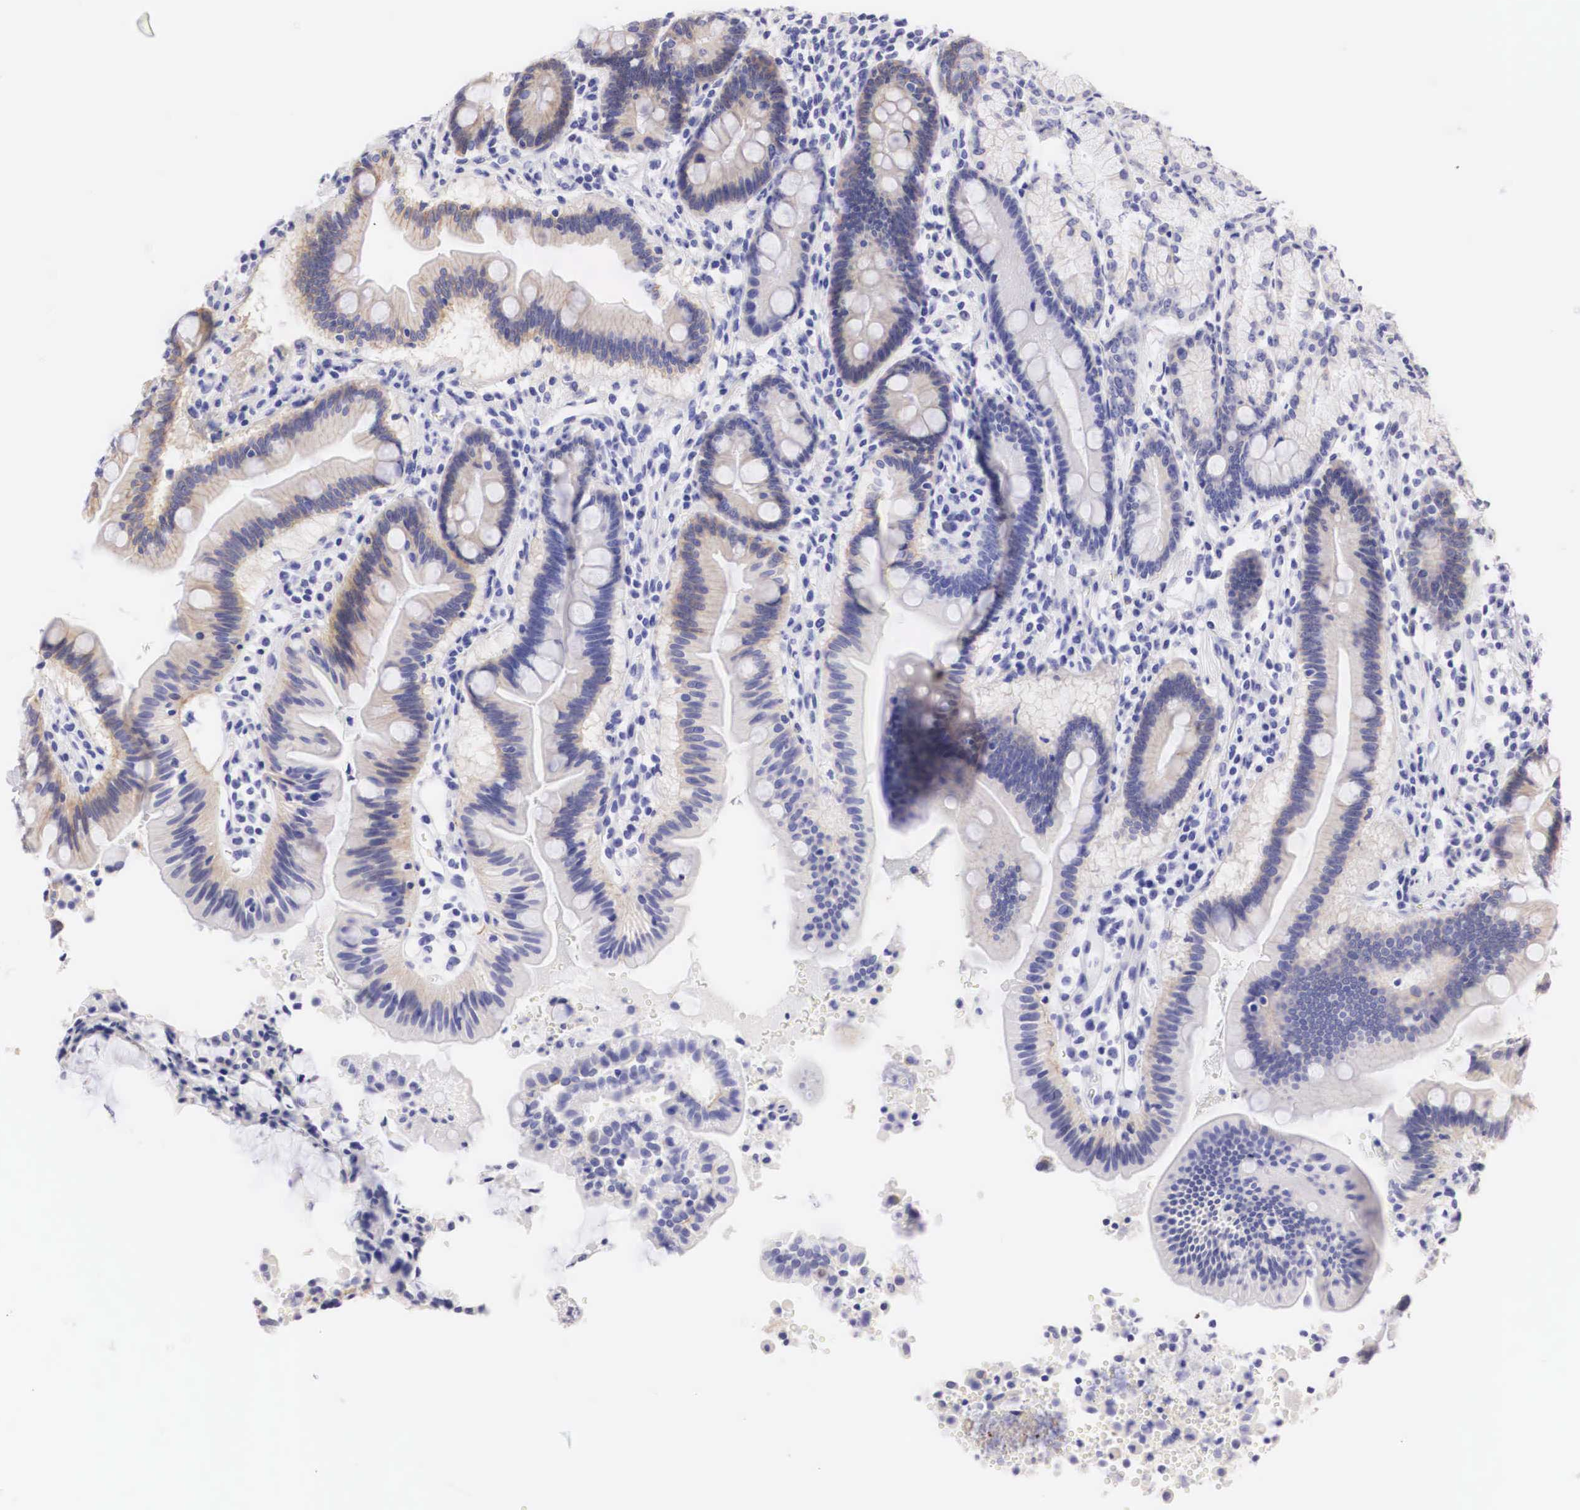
{"staining": {"intensity": "weak", "quantity": "25%-75%", "location": "cytoplasmic/membranous"}, "tissue": "duodenum", "cell_type": "Glandular cells", "image_type": "normal", "snomed": [{"axis": "morphology", "description": "Normal tissue, NOS"}, {"axis": "topography", "description": "Duodenum"}], "caption": "An image of human duodenum stained for a protein reveals weak cytoplasmic/membranous brown staining in glandular cells. (DAB (3,3'-diaminobenzidine) = brown stain, brightfield microscopy at high magnification).", "gene": "ERBB2", "patient": {"sex": "female", "age": 77}}